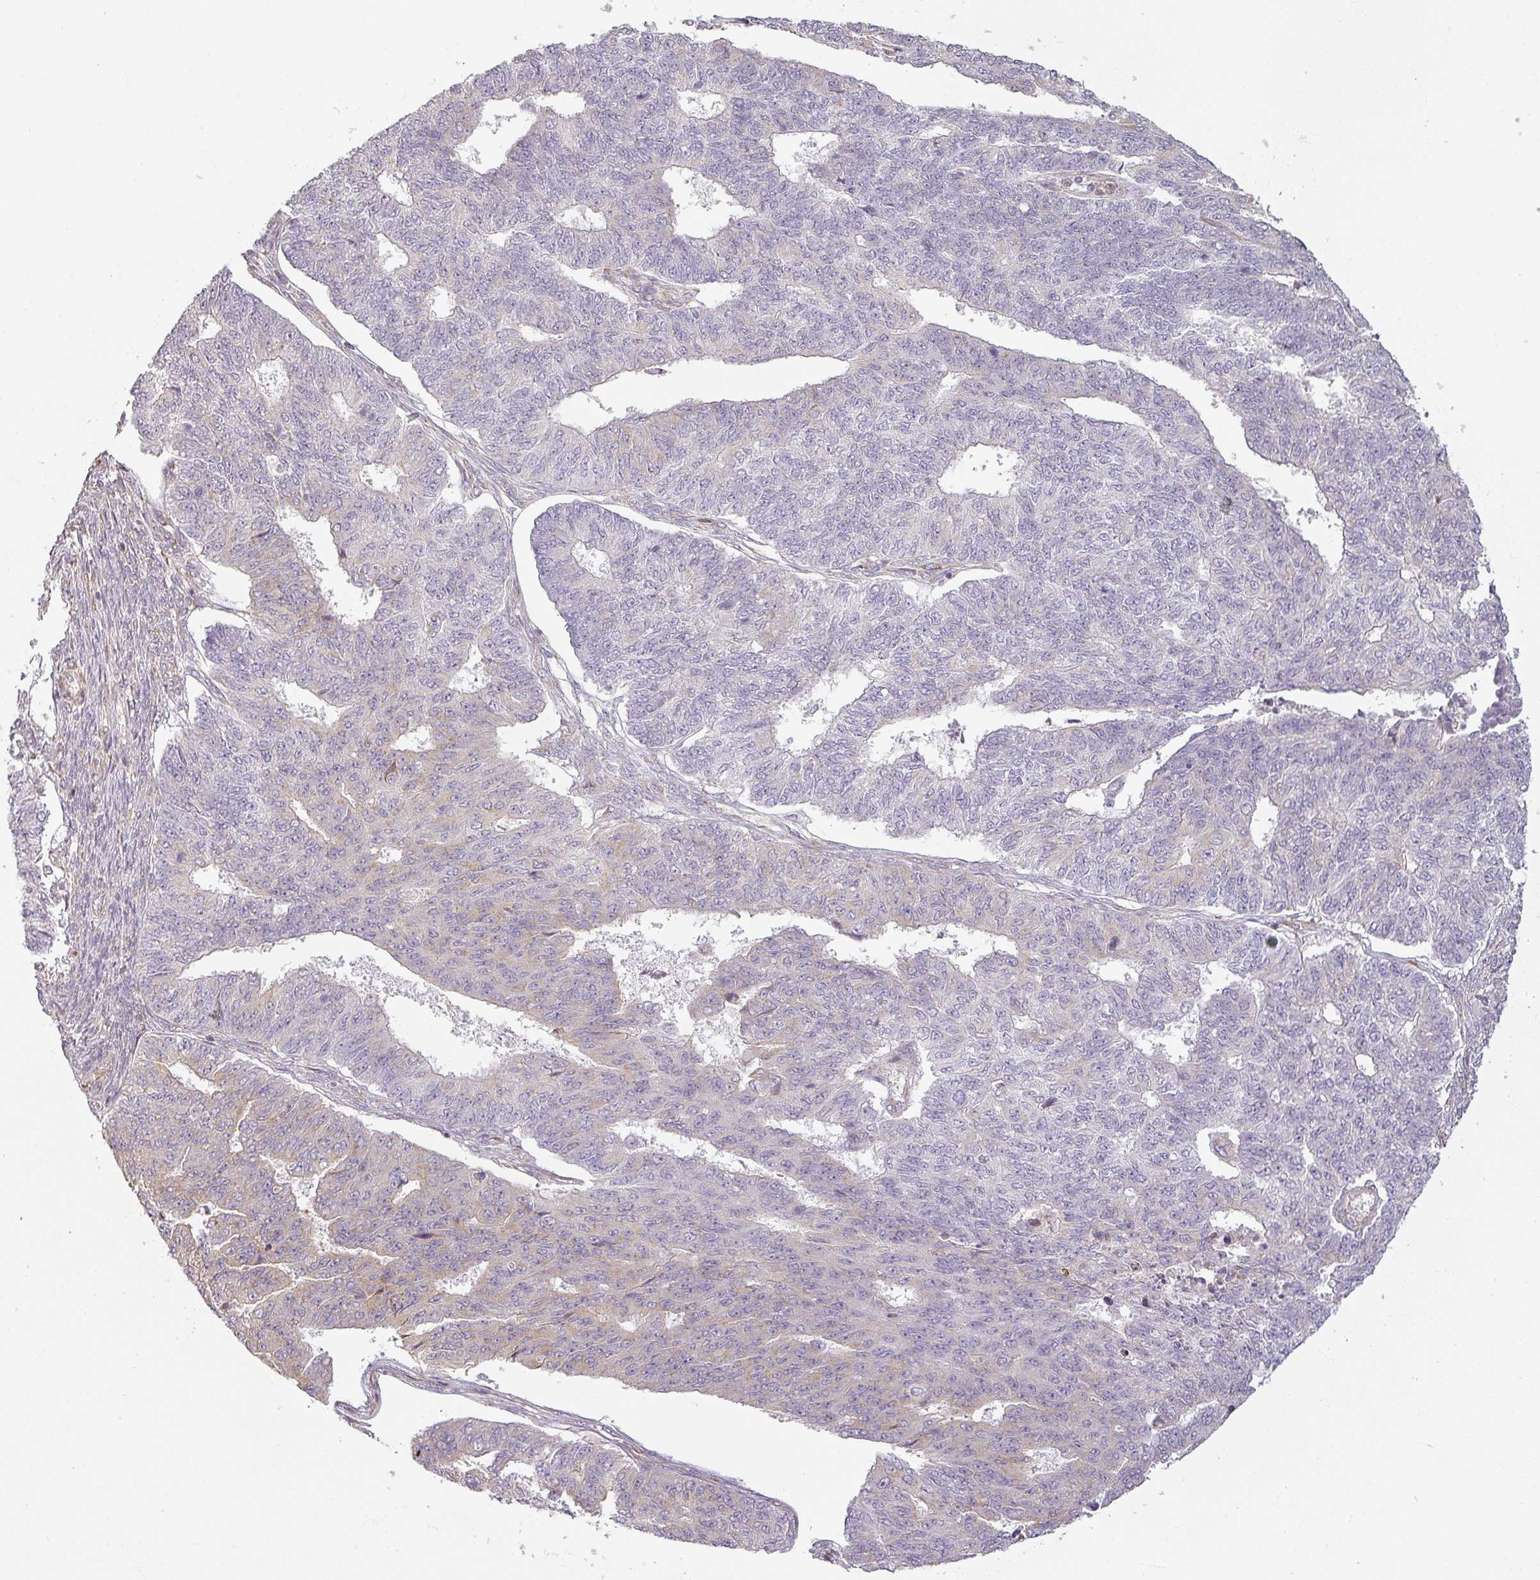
{"staining": {"intensity": "negative", "quantity": "none", "location": "none"}, "tissue": "endometrial cancer", "cell_type": "Tumor cells", "image_type": "cancer", "snomed": [{"axis": "morphology", "description": "Adenocarcinoma, NOS"}, {"axis": "topography", "description": "Endometrium"}], "caption": "This is an immunohistochemistry photomicrograph of endometrial cancer (adenocarcinoma). There is no staining in tumor cells.", "gene": "CCDC144A", "patient": {"sex": "female", "age": 32}}